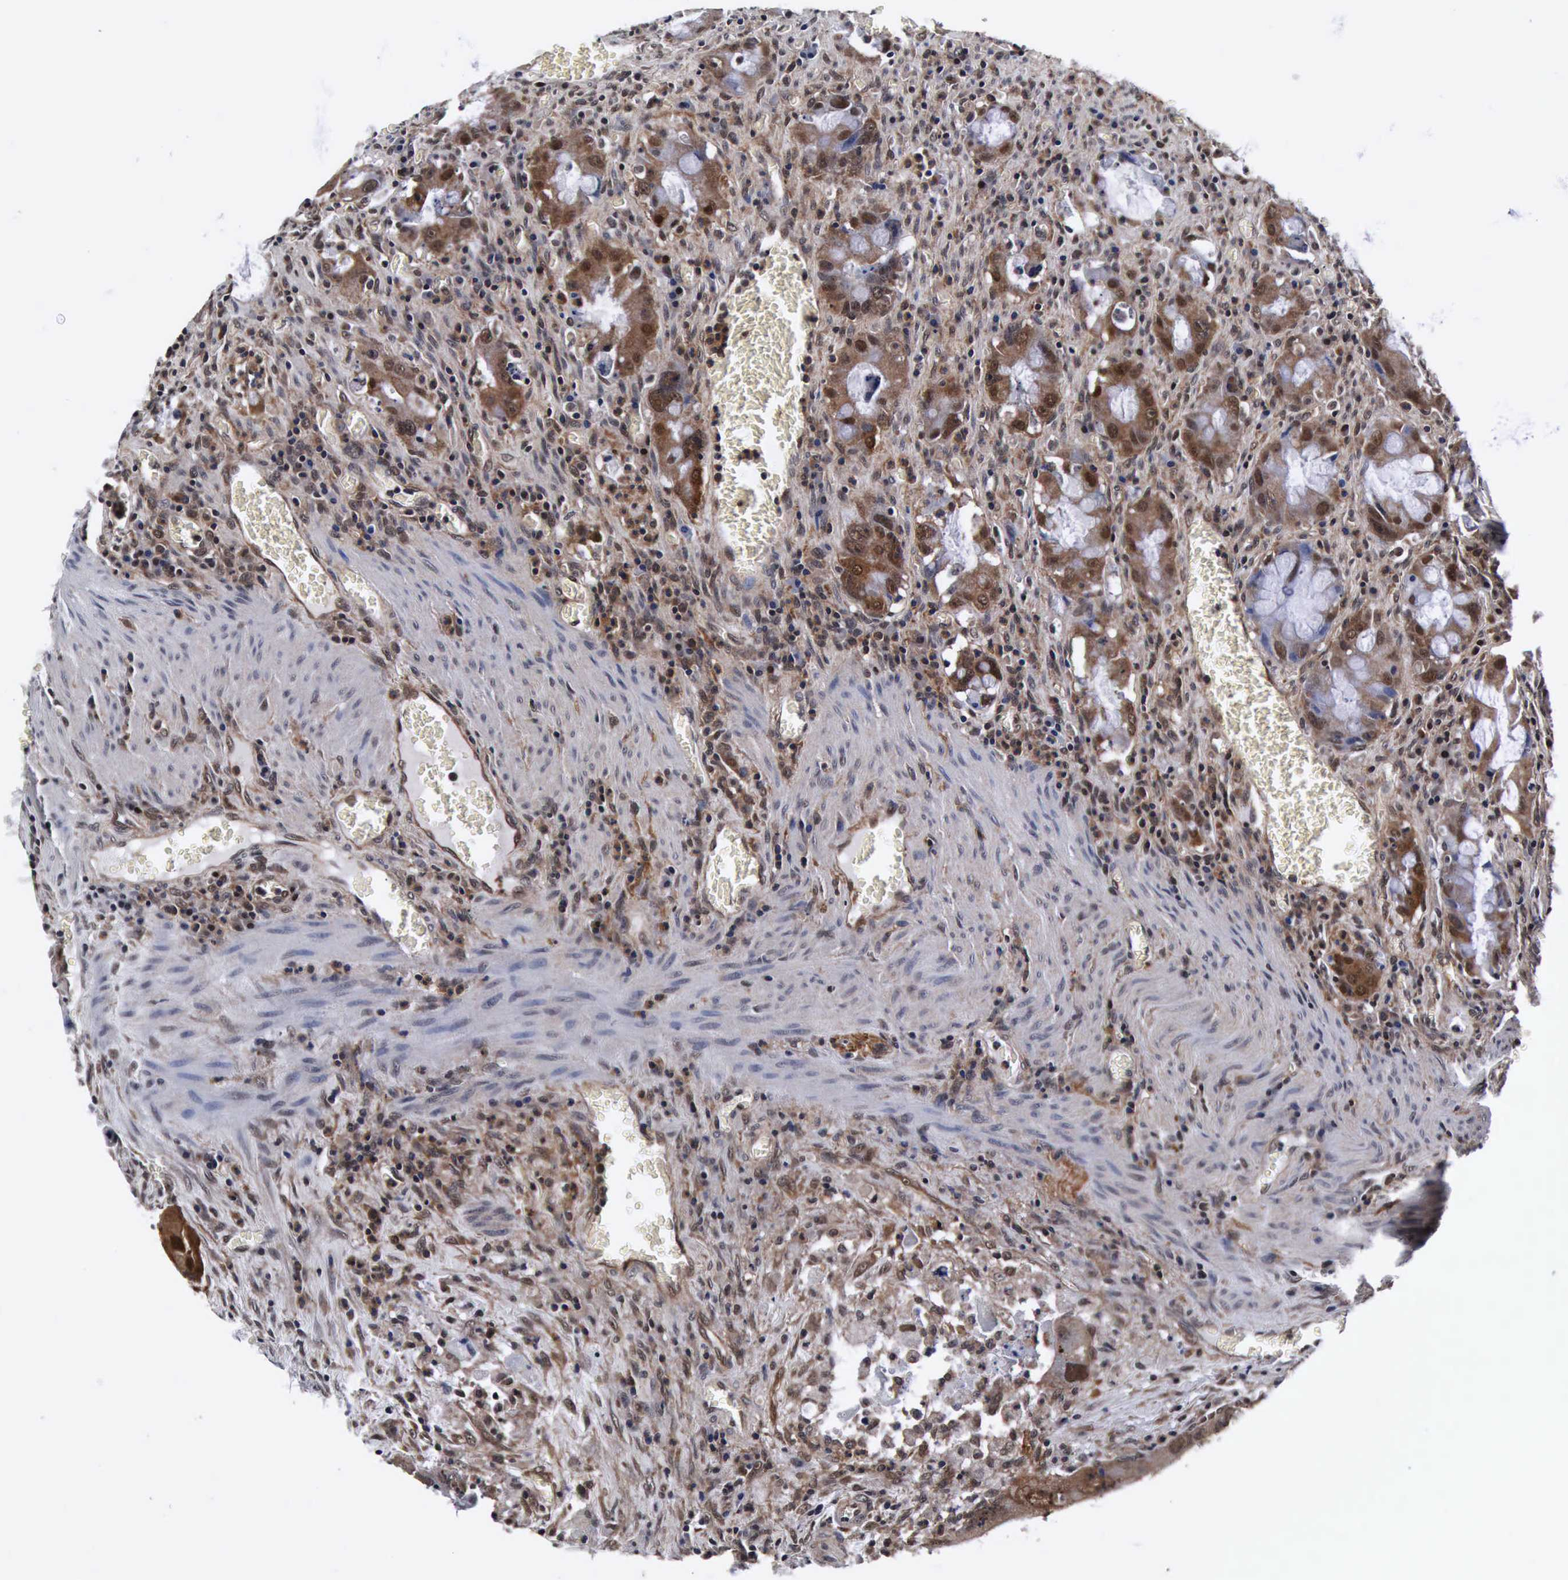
{"staining": {"intensity": "weak", "quantity": "25%-75%", "location": "cytoplasmic/membranous,nuclear"}, "tissue": "colorectal cancer", "cell_type": "Tumor cells", "image_type": "cancer", "snomed": [{"axis": "morphology", "description": "Adenocarcinoma, NOS"}, {"axis": "topography", "description": "Rectum"}], "caption": "Immunohistochemistry of adenocarcinoma (colorectal) demonstrates low levels of weak cytoplasmic/membranous and nuclear positivity in approximately 25%-75% of tumor cells.", "gene": "UBC", "patient": {"sex": "male", "age": 70}}